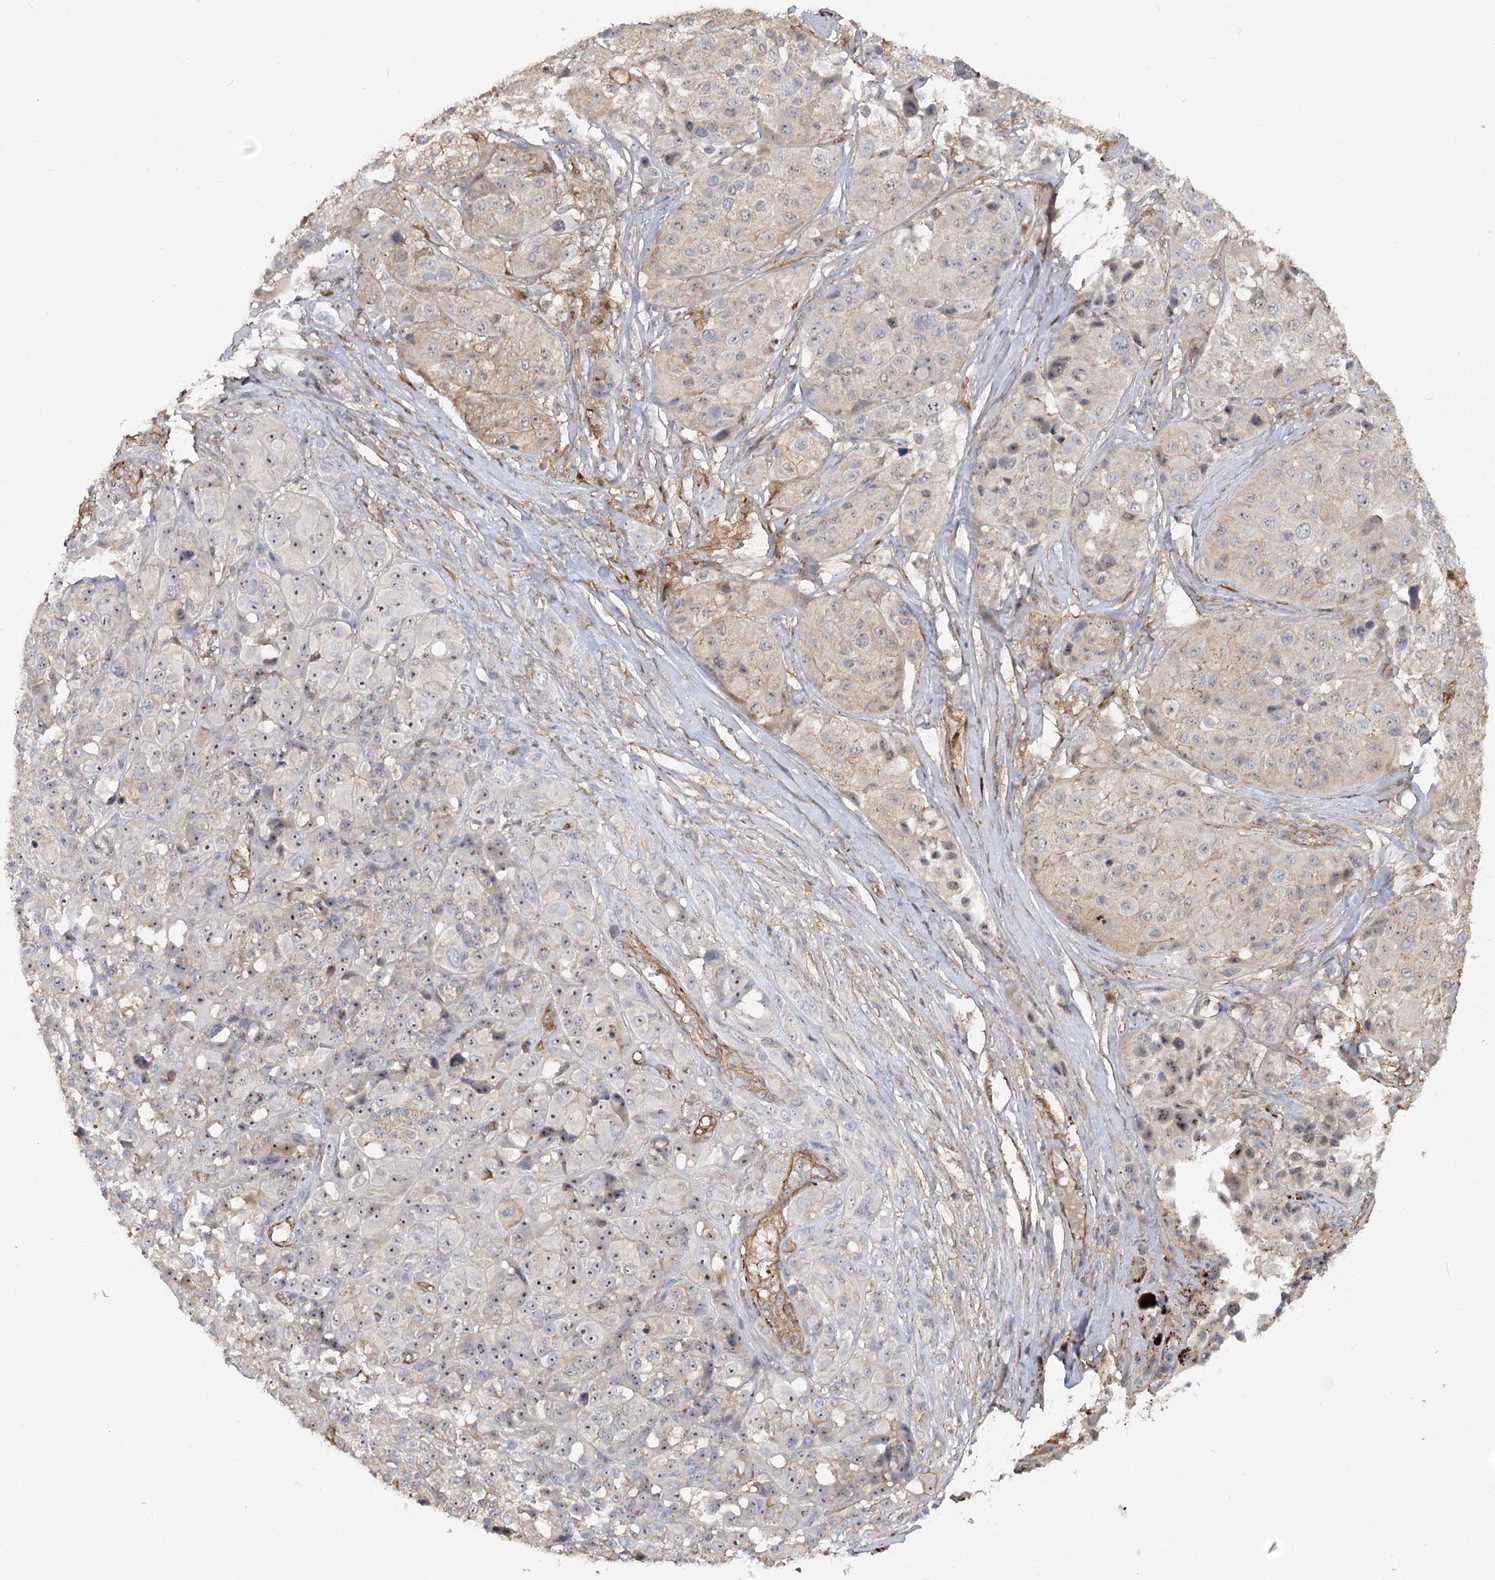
{"staining": {"intensity": "weak", "quantity": "<25%", "location": "cytoplasmic/membranous,nuclear"}, "tissue": "melanoma", "cell_type": "Tumor cells", "image_type": "cancer", "snomed": [{"axis": "morphology", "description": "Malignant melanoma, NOS"}, {"axis": "topography", "description": "Skin of trunk"}], "caption": "The image shows no significant staining in tumor cells of malignant melanoma.", "gene": "WDR36", "patient": {"sex": "male", "age": 71}}